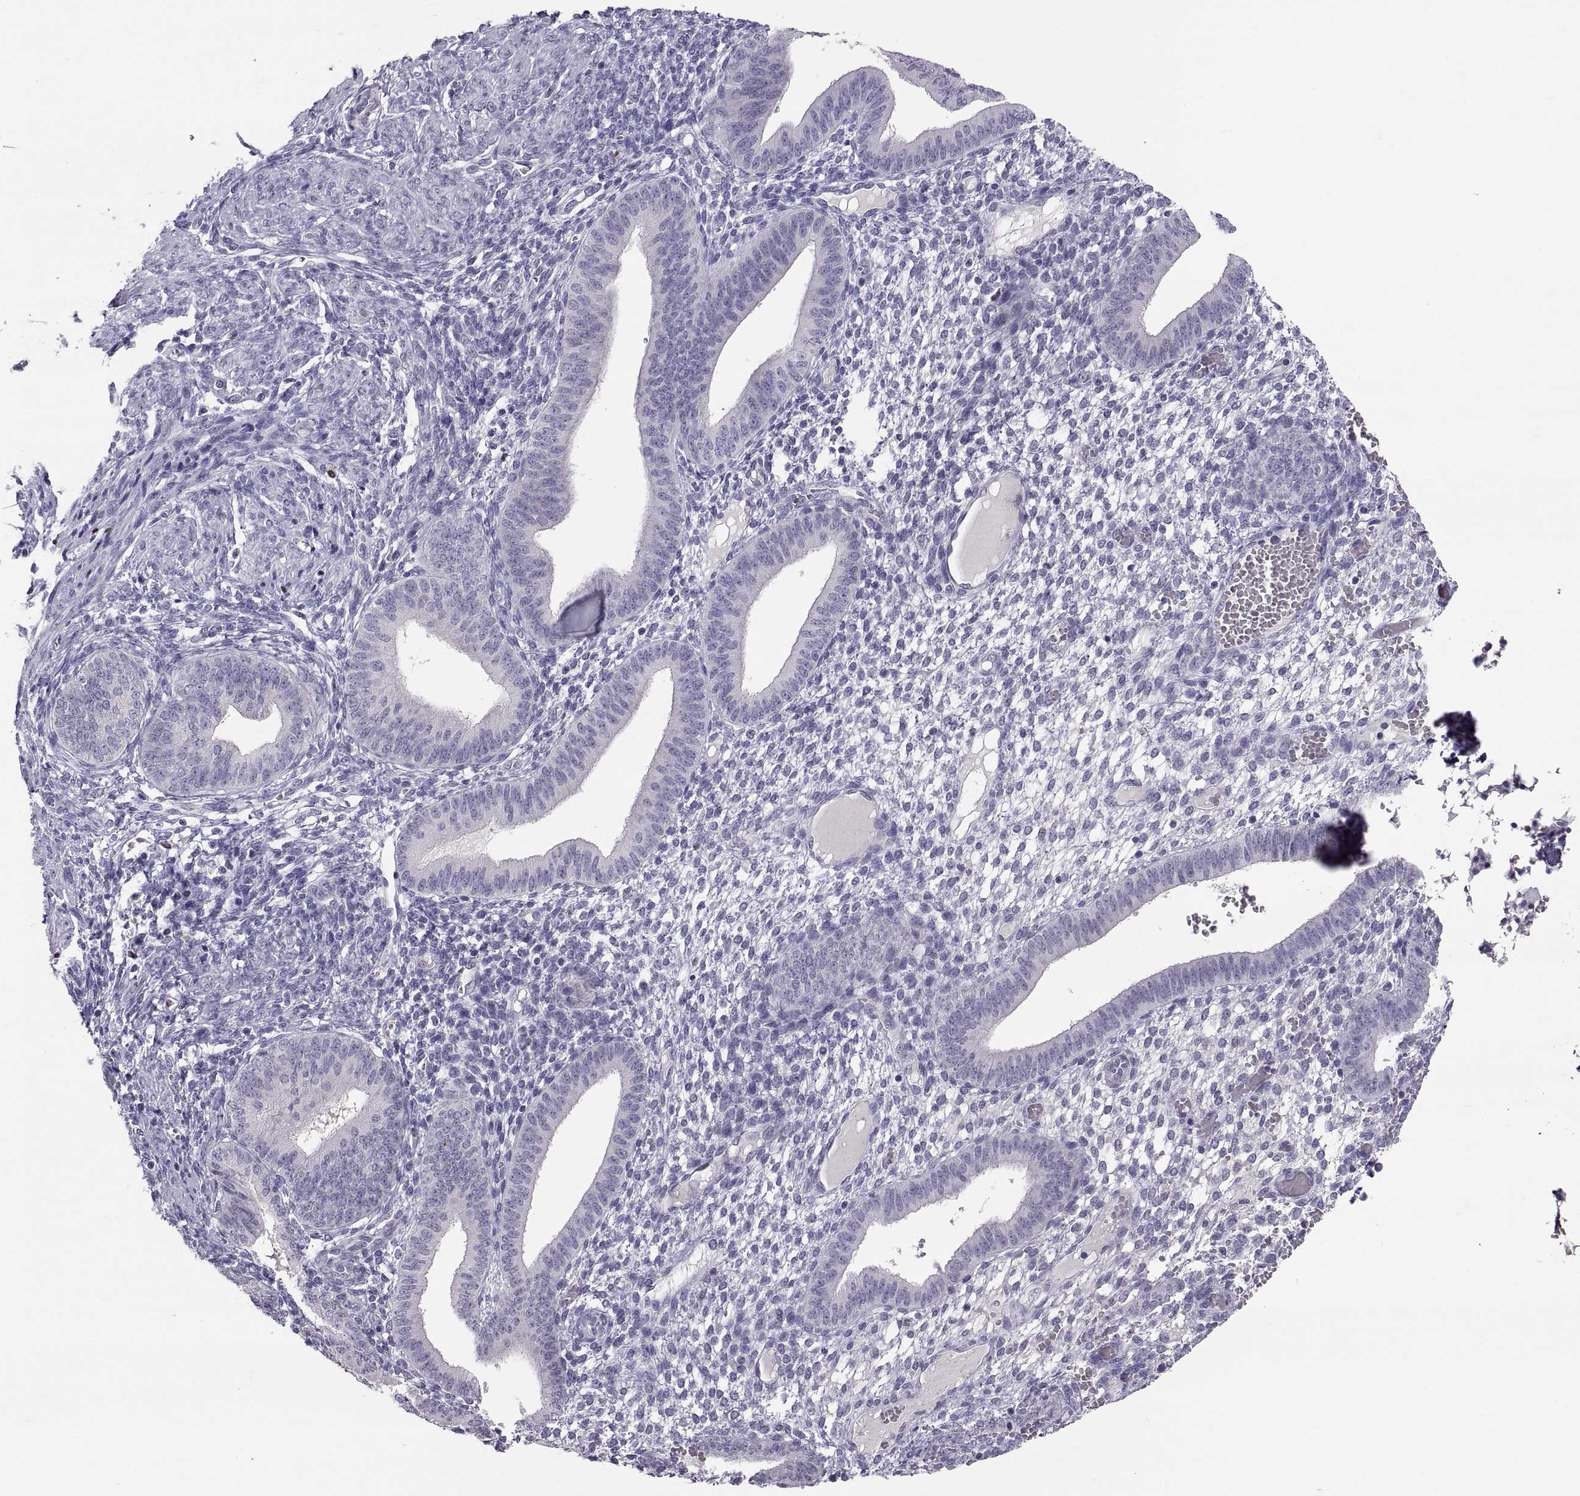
{"staining": {"intensity": "negative", "quantity": "none", "location": "none"}, "tissue": "endometrium", "cell_type": "Cells in endometrial stroma", "image_type": "normal", "snomed": [{"axis": "morphology", "description": "Normal tissue, NOS"}, {"axis": "topography", "description": "Endometrium"}], "caption": "Immunohistochemistry photomicrograph of normal endometrium: human endometrium stained with DAB demonstrates no significant protein positivity in cells in endometrial stroma.", "gene": "PTN", "patient": {"sex": "female", "age": 42}}